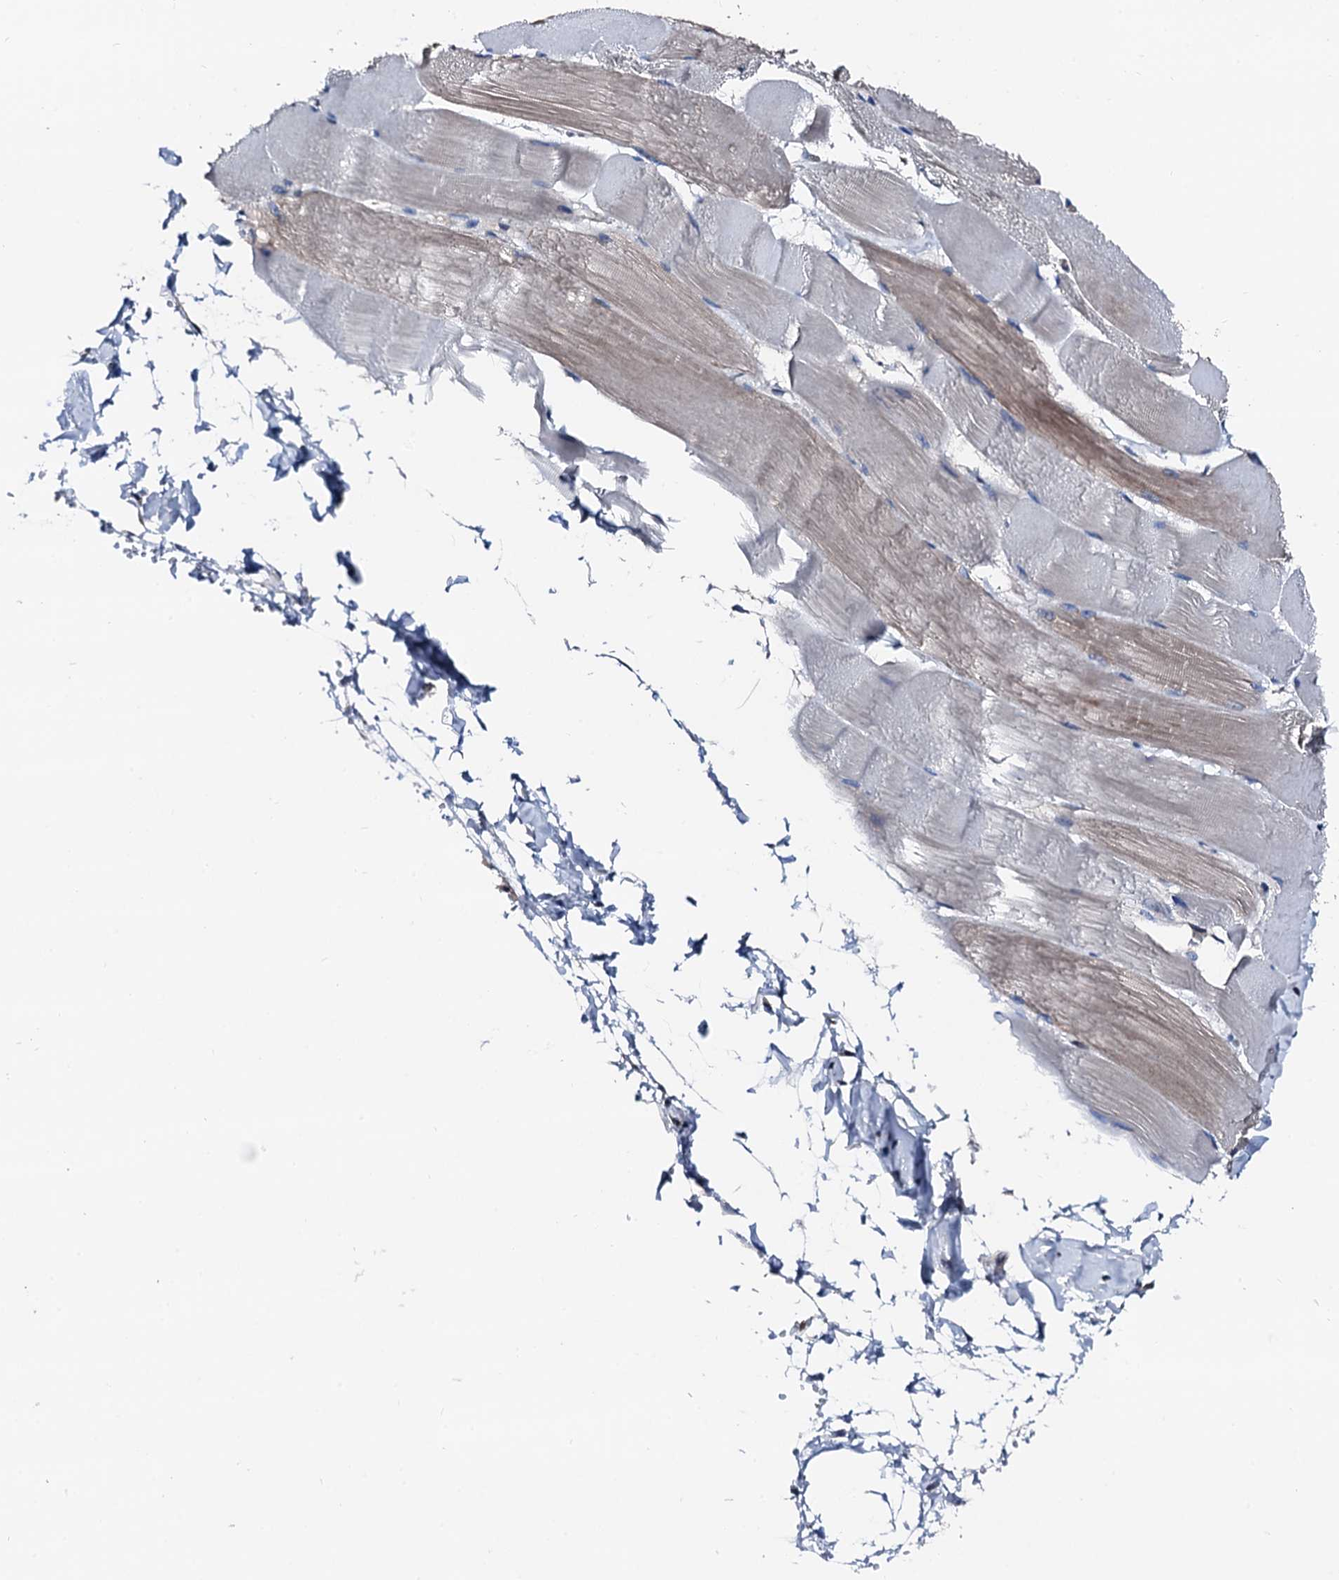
{"staining": {"intensity": "weak", "quantity": "25%-75%", "location": "cytoplasmic/membranous"}, "tissue": "skeletal muscle", "cell_type": "Myocytes", "image_type": "normal", "snomed": [{"axis": "morphology", "description": "Normal tissue, NOS"}, {"axis": "morphology", "description": "Basal cell carcinoma"}, {"axis": "topography", "description": "Skeletal muscle"}], "caption": "Protein staining of normal skeletal muscle exhibits weak cytoplasmic/membranous positivity in approximately 25%-75% of myocytes.", "gene": "TRAFD1", "patient": {"sex": "female", "age": 64}}